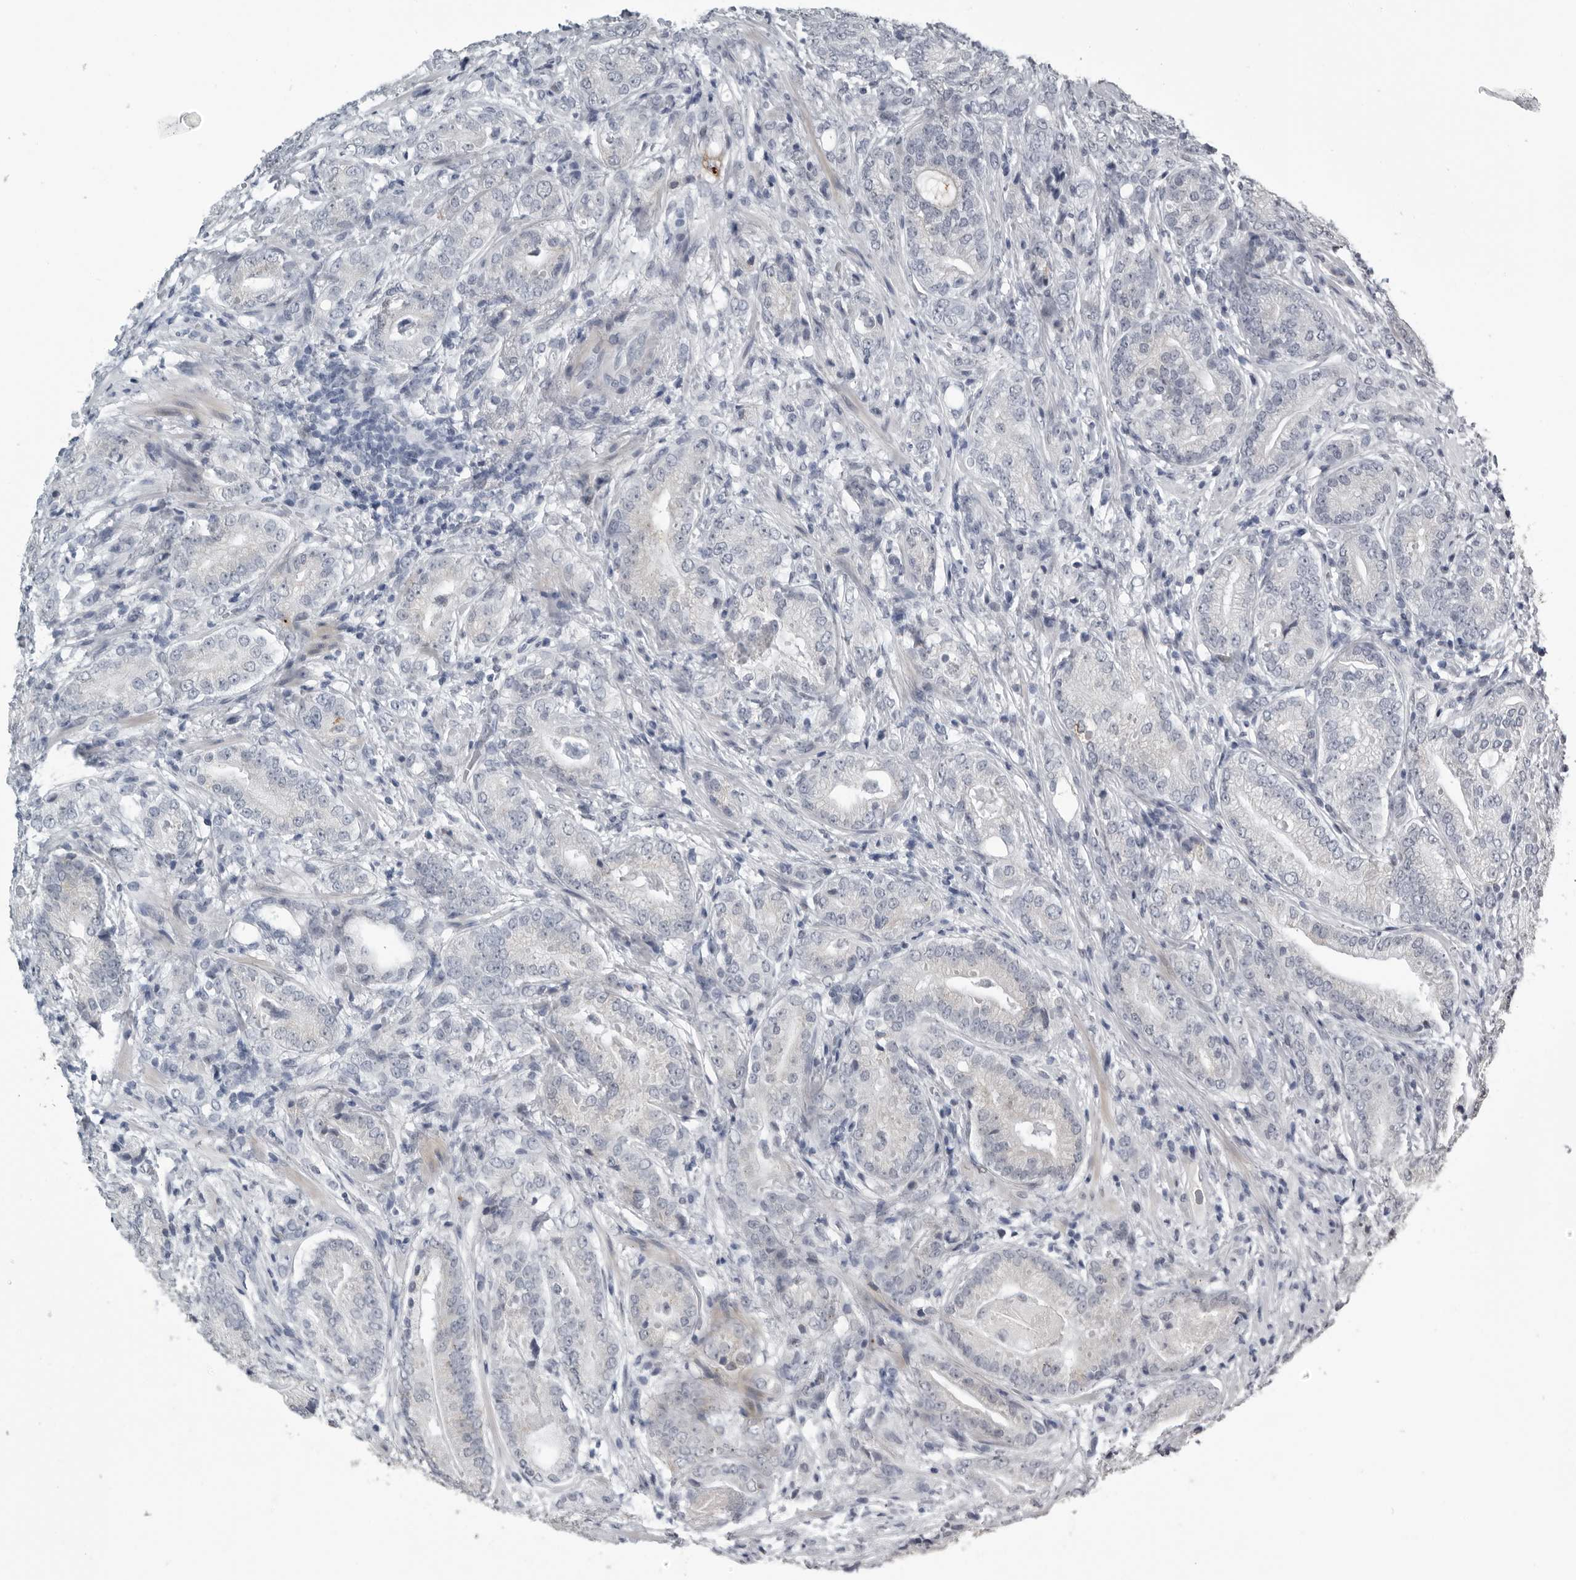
{"staining": {"intensity": "negative", "quantity": "none", "location": "none"}, "tissue": "prostate cancer", "cell_type": "Tumor cells", "image_type": "cancer", "snomed": [{"axis": "morphology", "description": "Adenocarcinoma, High grade"}, {"axis": "topography", "description": "Prostate"}], "caption": "The immunohistochemistry image has no significant expression in tumor cells of prostate cancer tissue.", "gene": "PRRX2", "patient": {"sex": "male", "age": 57}}